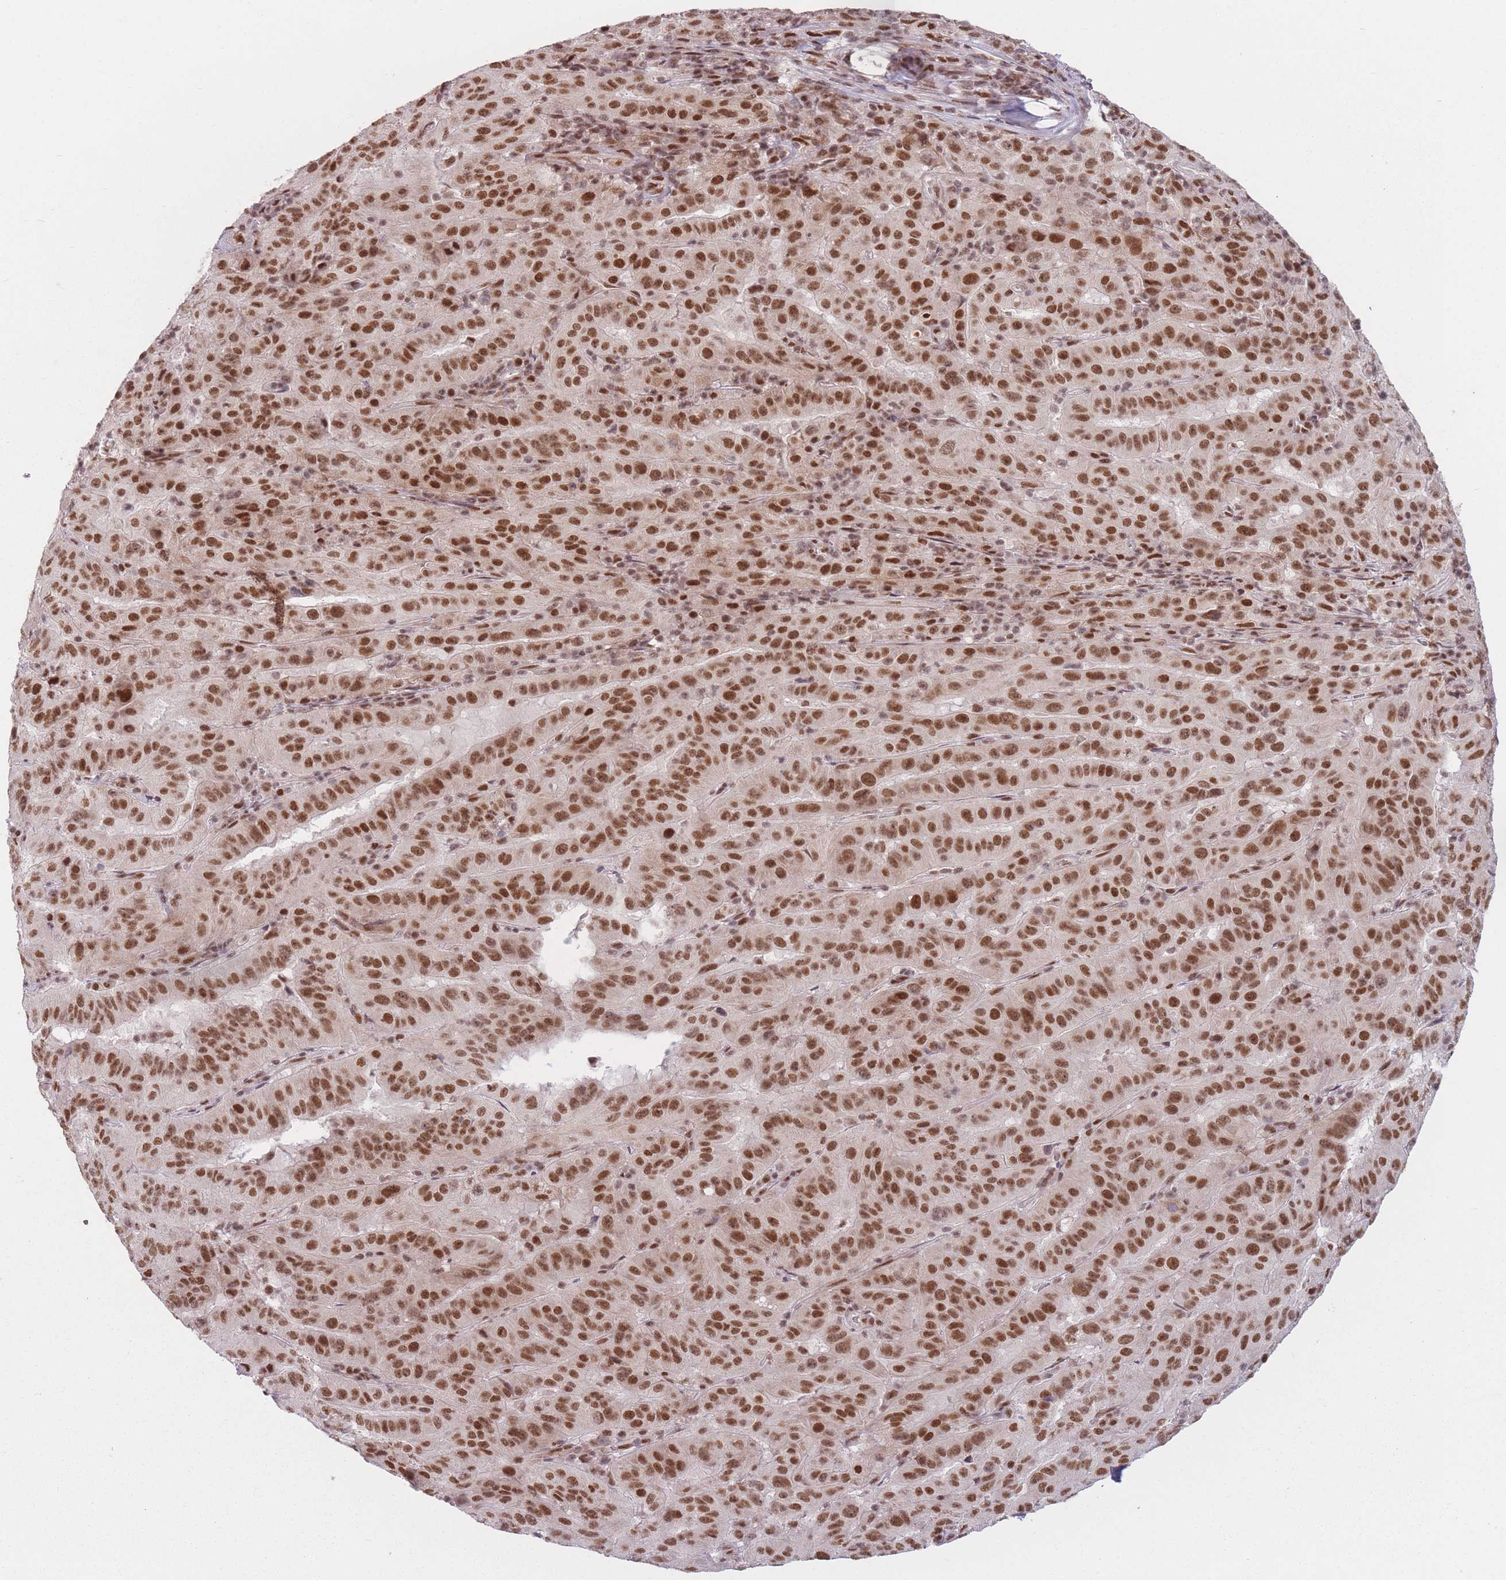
{"staining": {"intensity": "moderate", "quantity": ">75%", "location": "nuclear"}, "tissue": "pancreatic cancer", "cell_type": "Tumor cells", "image_type": "cancer", "snomed": [{"axis": "morphology", "description": "Adenocarcinoma, NOS"}, {"axis": "topography", "description": "Pancreas"}], "caption": "This is an image of immunohistochemistry (IHC) staining of pancreatic adenocarcinoma, which shows moderate positivity in the nuclear of tumor cells.", "gene": "SUPT6H", "patient": {"sex": "male", "age": 63}}